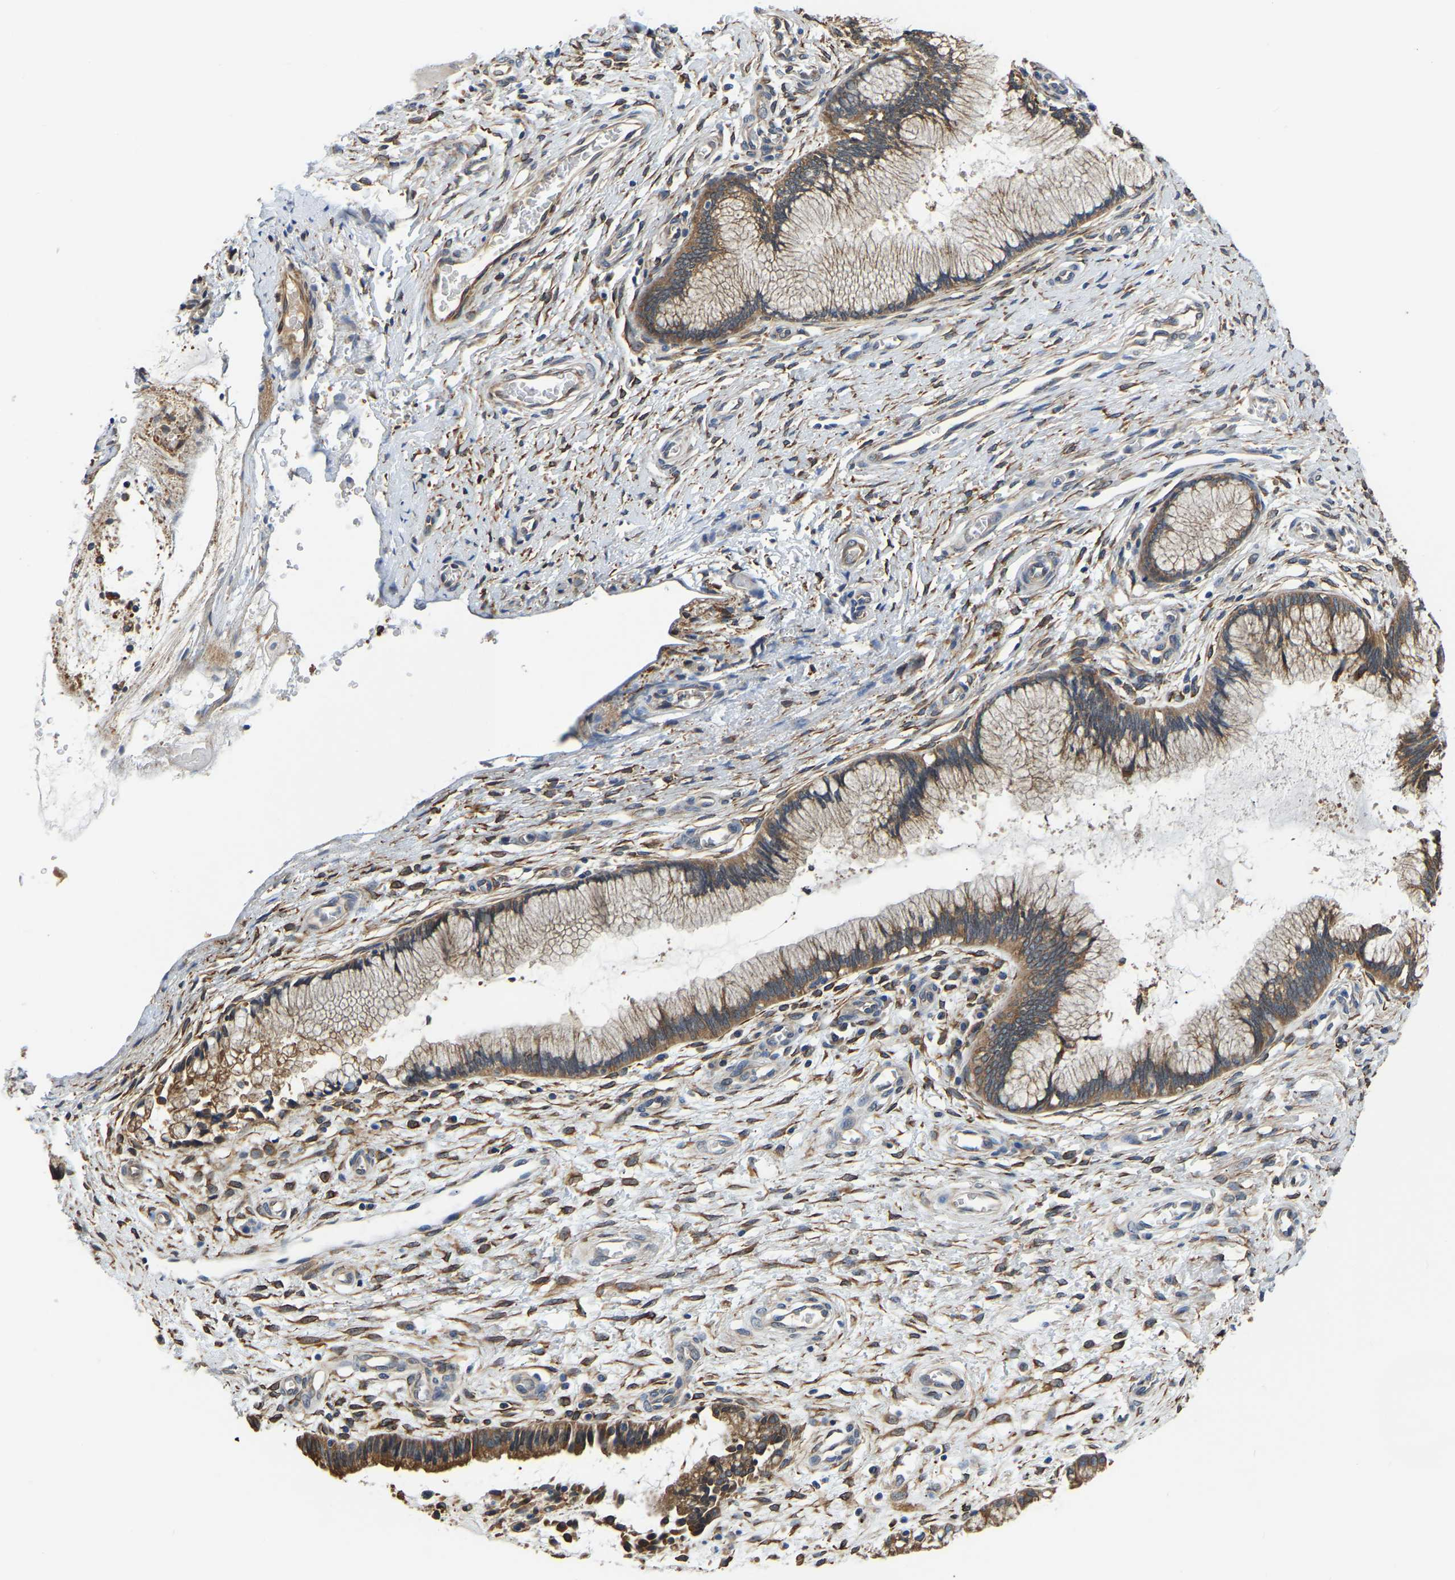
{"staining": {"intensity": "moderate", "quantity": ">75%", "location": "cytoplasmic/membranous"}, "tissue": "cervix", "cell_type": "Glandular cells", "image_type": "normal", "snomed": [{"axis": "morphology", "description": "Normal tissue, NOS"}, {"axis": "topography", "description": "Cervix"}], "caption": "DAB (3,3'-diaminobenzidine) immunohistochemical staining of normal human cervix reveals moderate cytoplasmic/membranous protein staining in about >75% of glandular cells. Nuclei are stained in blue.", "gene": "ARL6IP5", "patient": {"sex": "female", "age": 55}}